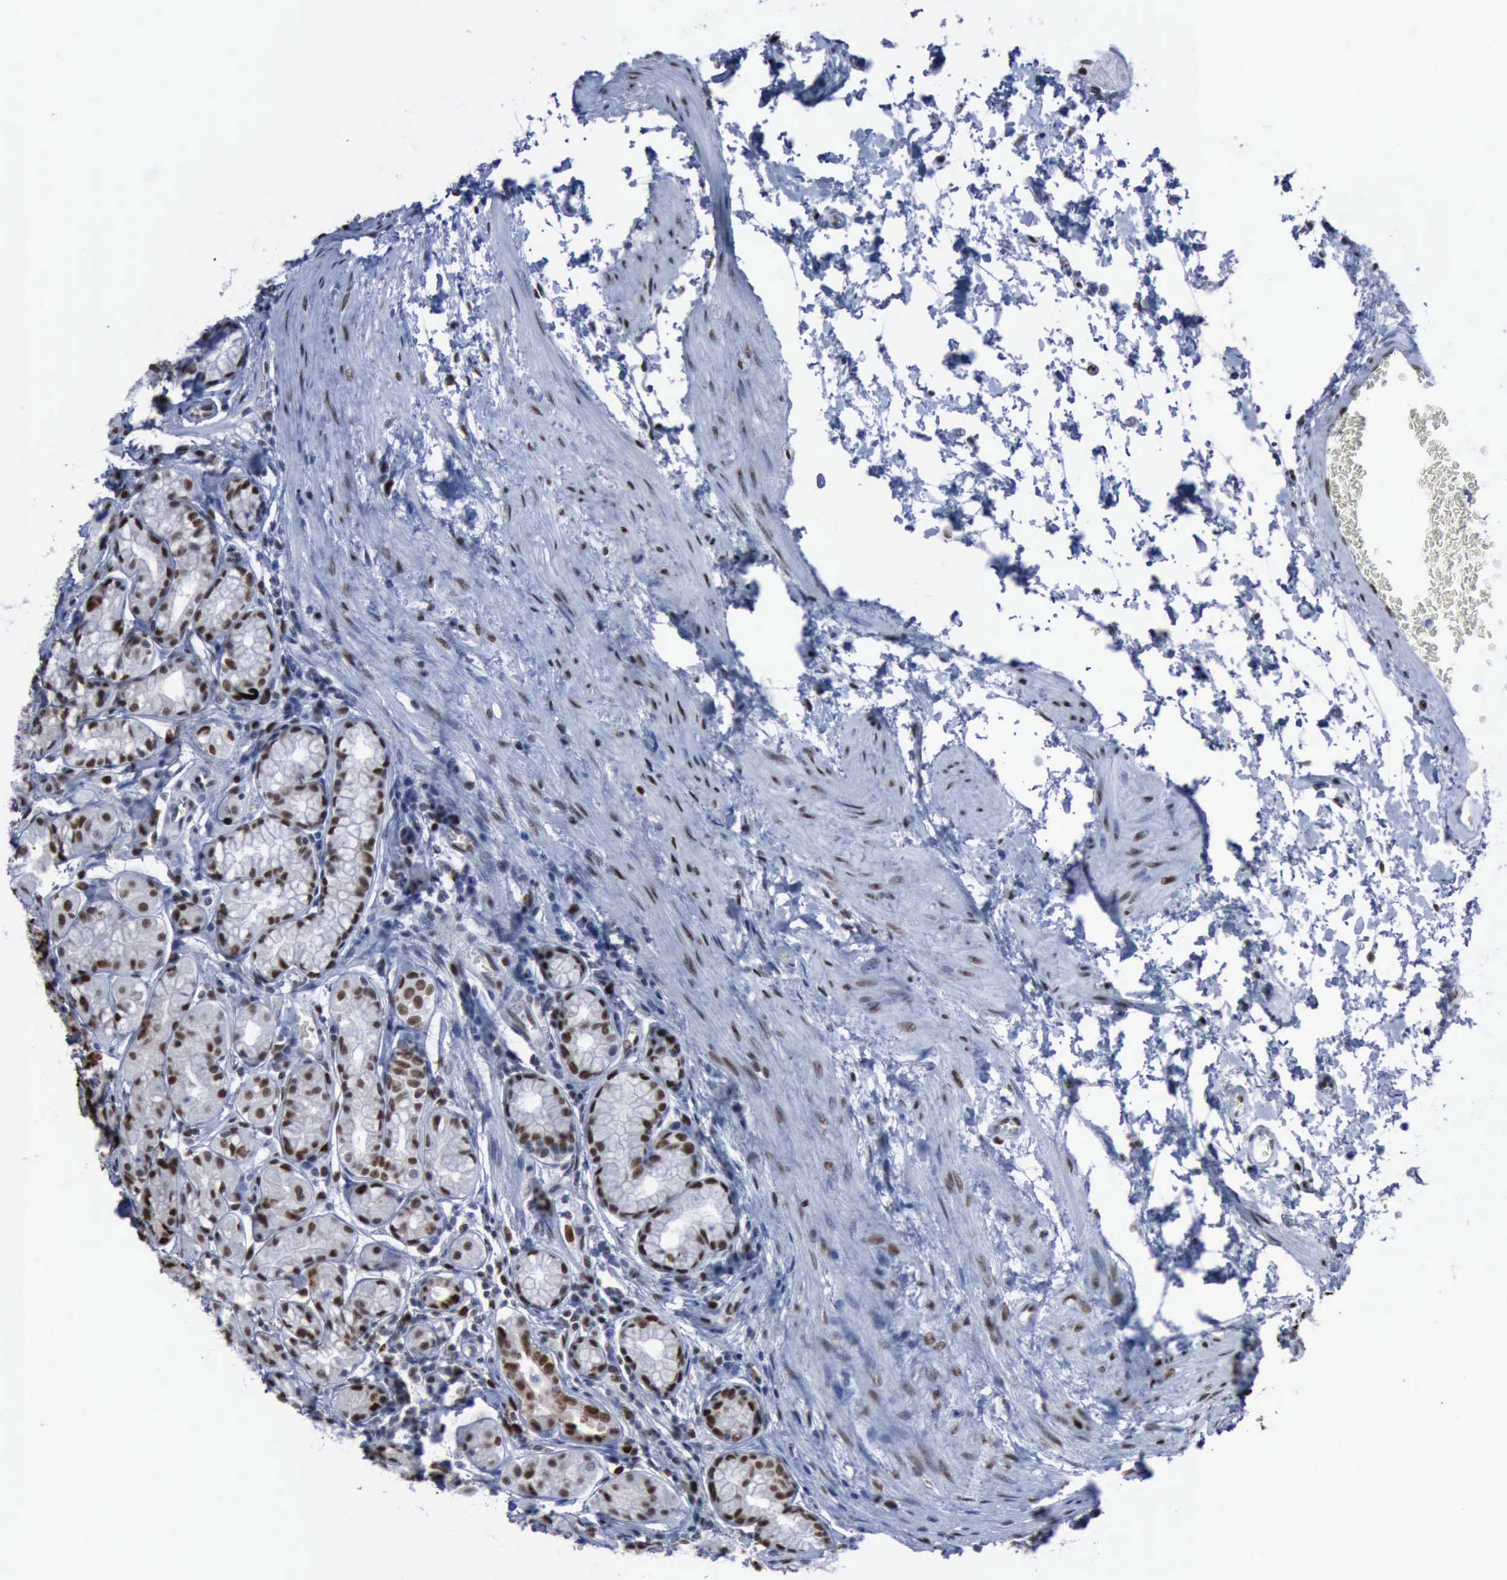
{"staining": {"intensity": "moderate", "quantity": ">75%", "location": "nuclear"}, "tissue": "stomach", "cell_type": "Glandular cells", "image_type": "normal", "snomed": [{"axis": "morphology", "description": "Normal tissue, NOS"}, {"axis": "topography", "description": "Stomach"}, {"axis": "topography", "description": "Stomach, lower"}], "caption": "Protein expression analysis of normal stomach shows moderate nuclear positivity in about >75% of glandular cells.", "gene": "PCNA", "patient": {"sex": "male", "age": 76}}